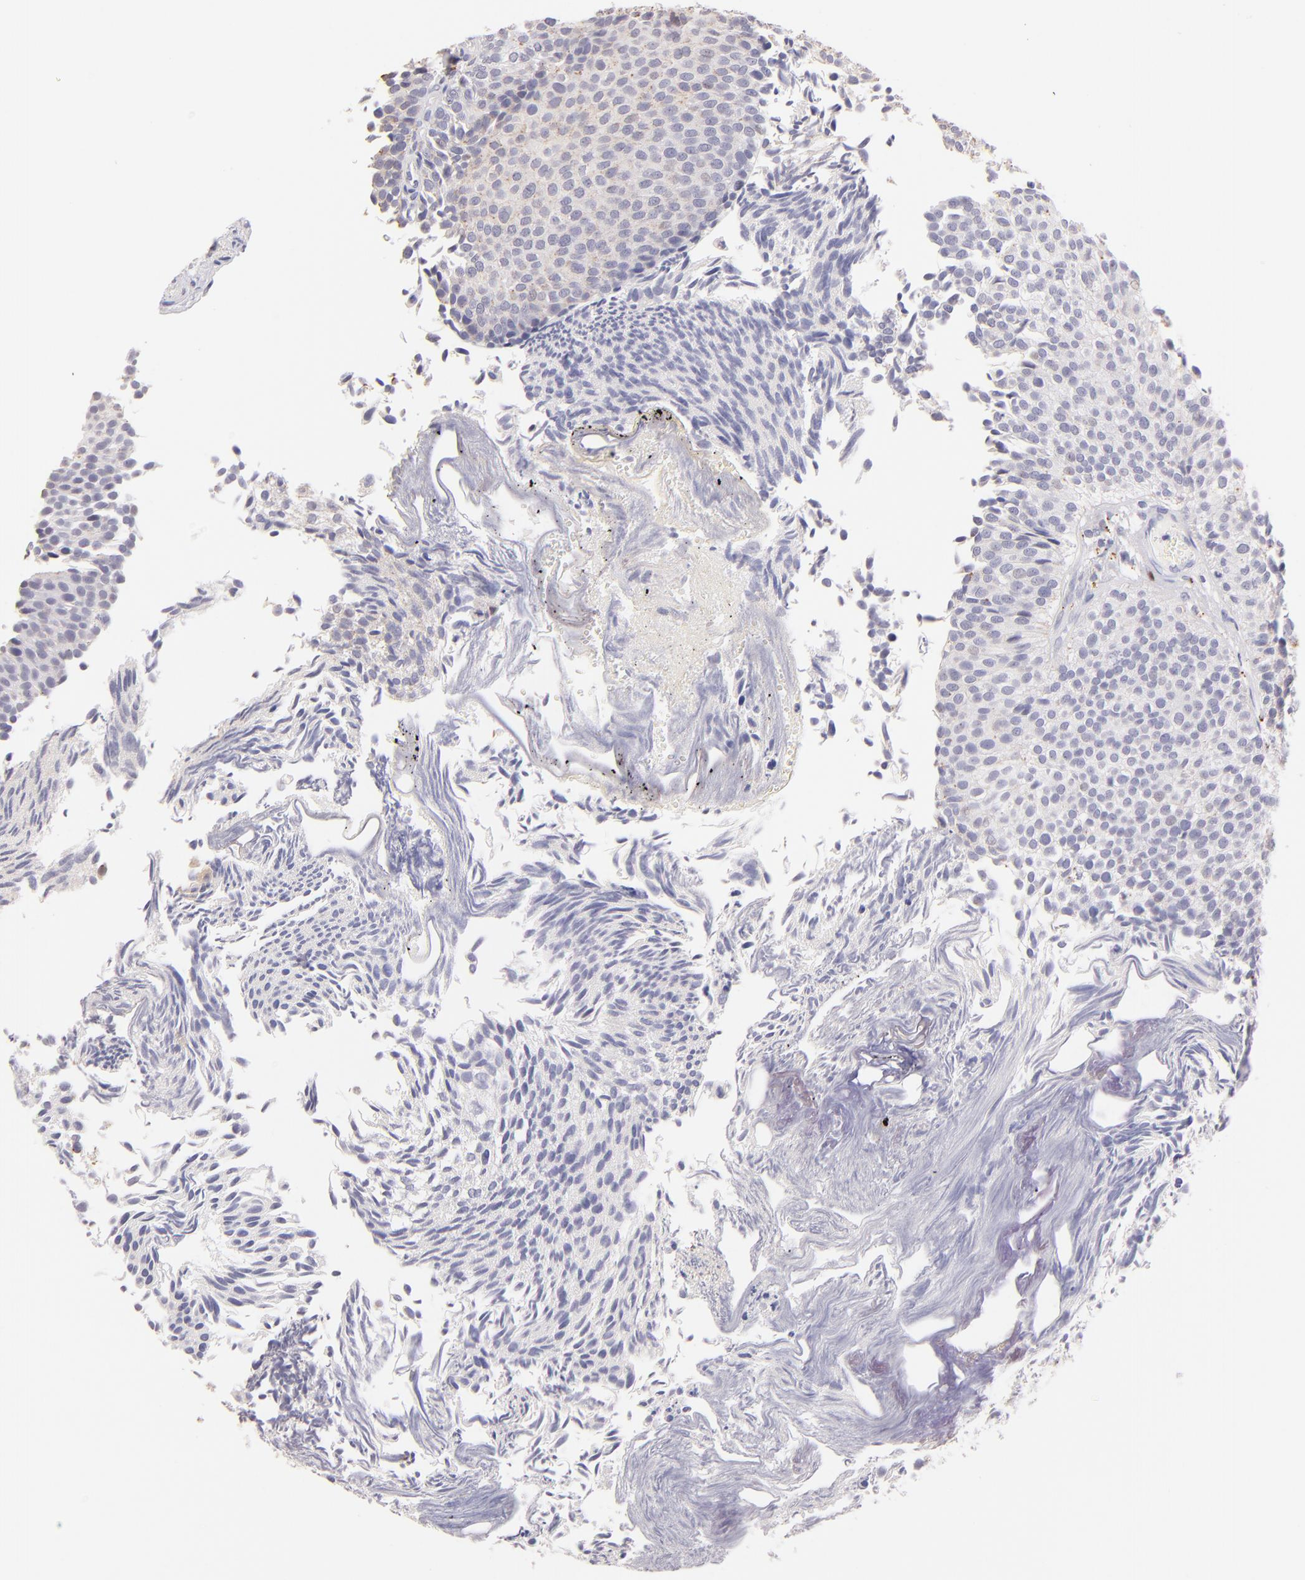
{"staining": {"intensity": "negative", "quantity": "none", "location": "none"}, "tissue": "urothelial cancer", "cell_type": "Tumor cells", "image_type": "cancer", "snomed": [{"axis": "morphology", "description": "Urothelial carcinoma, Low grade"}, {"axis": "topography", "description": "Urinary bladder"}], "caption": "Tumor cells show no significant protein positivity in urothelial cancer.", "gene": "ZAP70", "patient": {"sex": "male", "age": 84}}